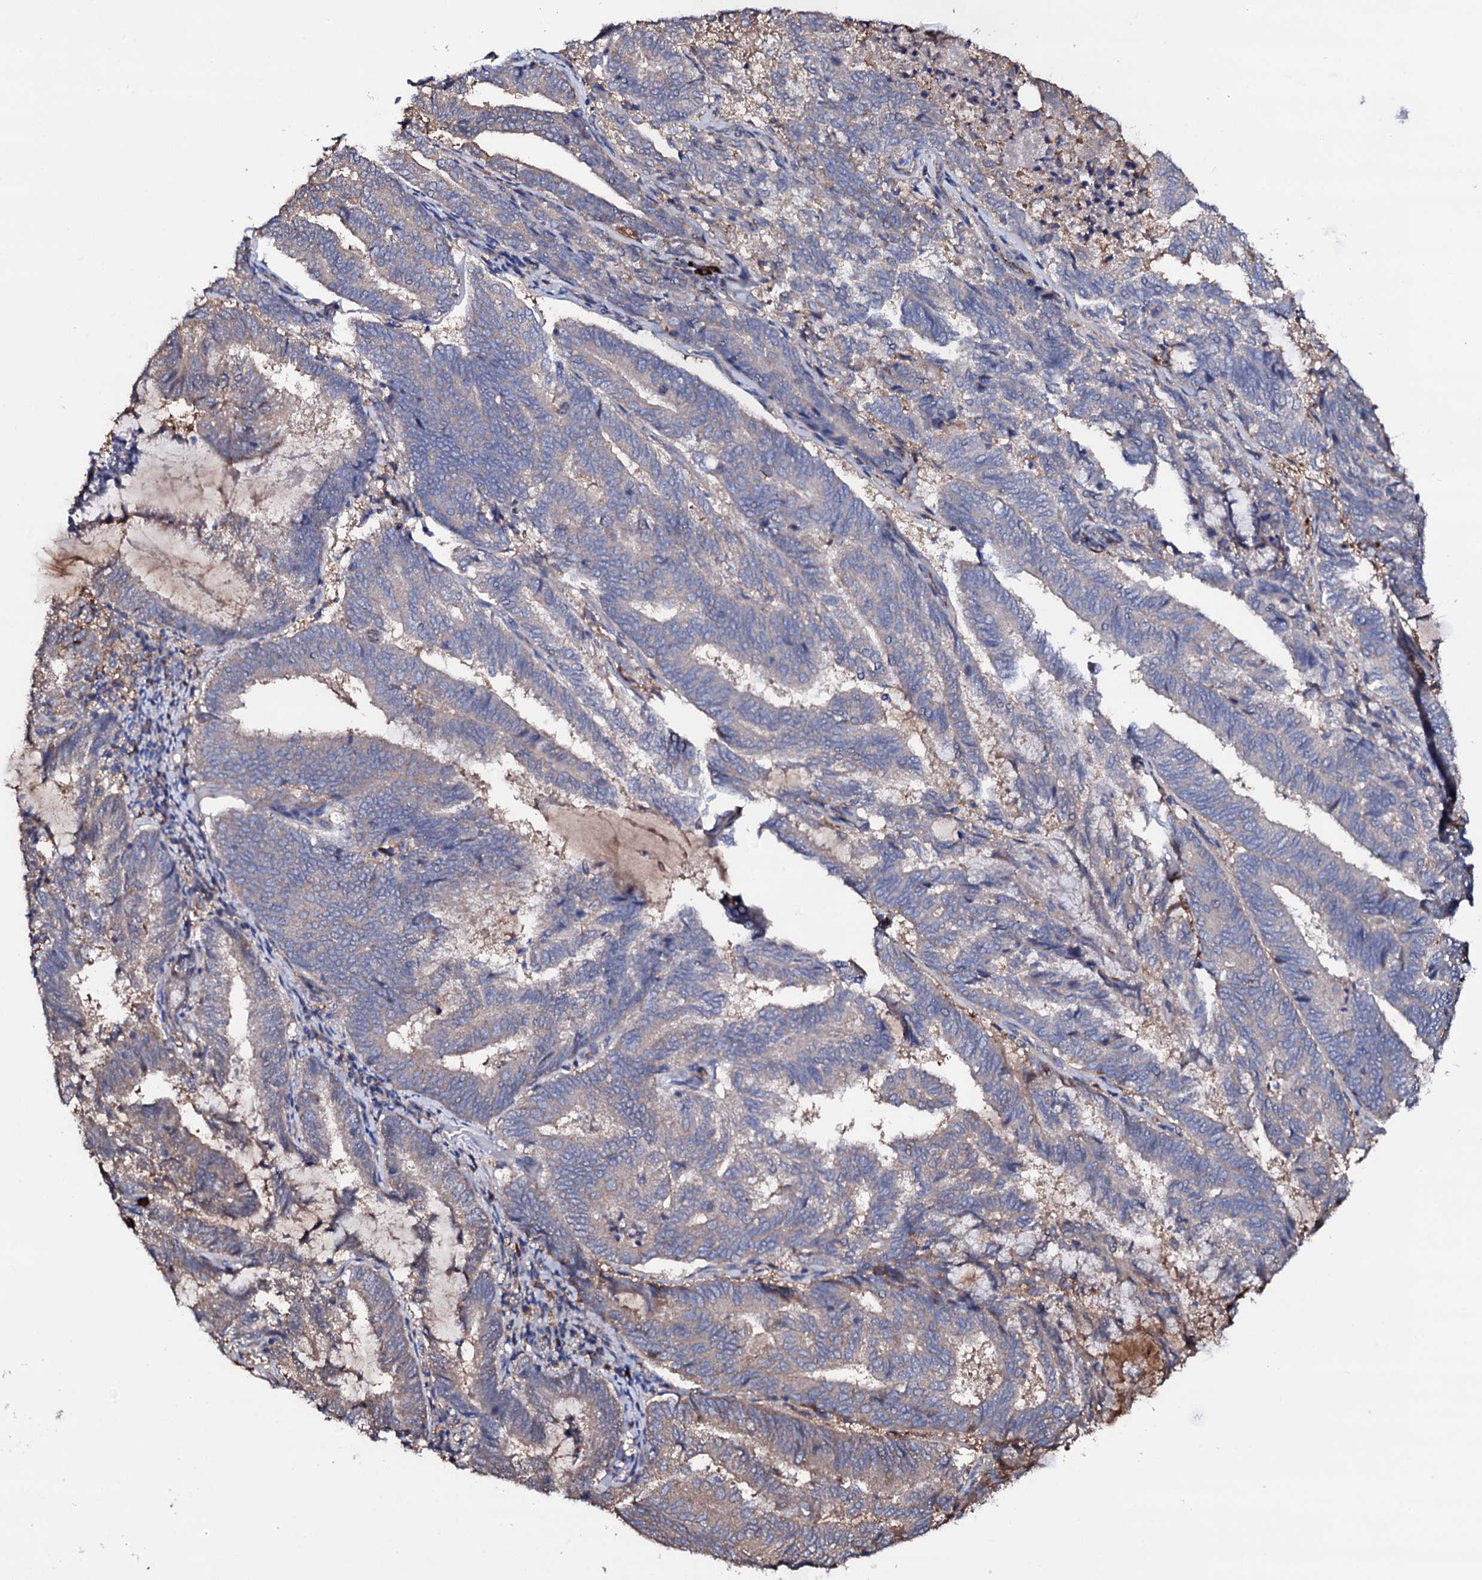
{"staining": {"intensity": "weak", "quantity": "<25%", "location": "cytoplasmic/membranous"}, "tissue": "endometrial cancer", "cell_type": "Tumor cells", "image_type": "cancer", "snomed": [{"axis": "morphology", "description": "Adenocarcinoma, NOS"}, {"axis": "topography", "description": "Endometrium"}], "caption": "Tumor cells show no significant protein expression in endometrial cancer (adenocarcinoma). (Immunohistochemistry, brightfield microscopy, high magnification).", "gene": "TCAF2", "patient": {"sex": "female", "age": 80}}